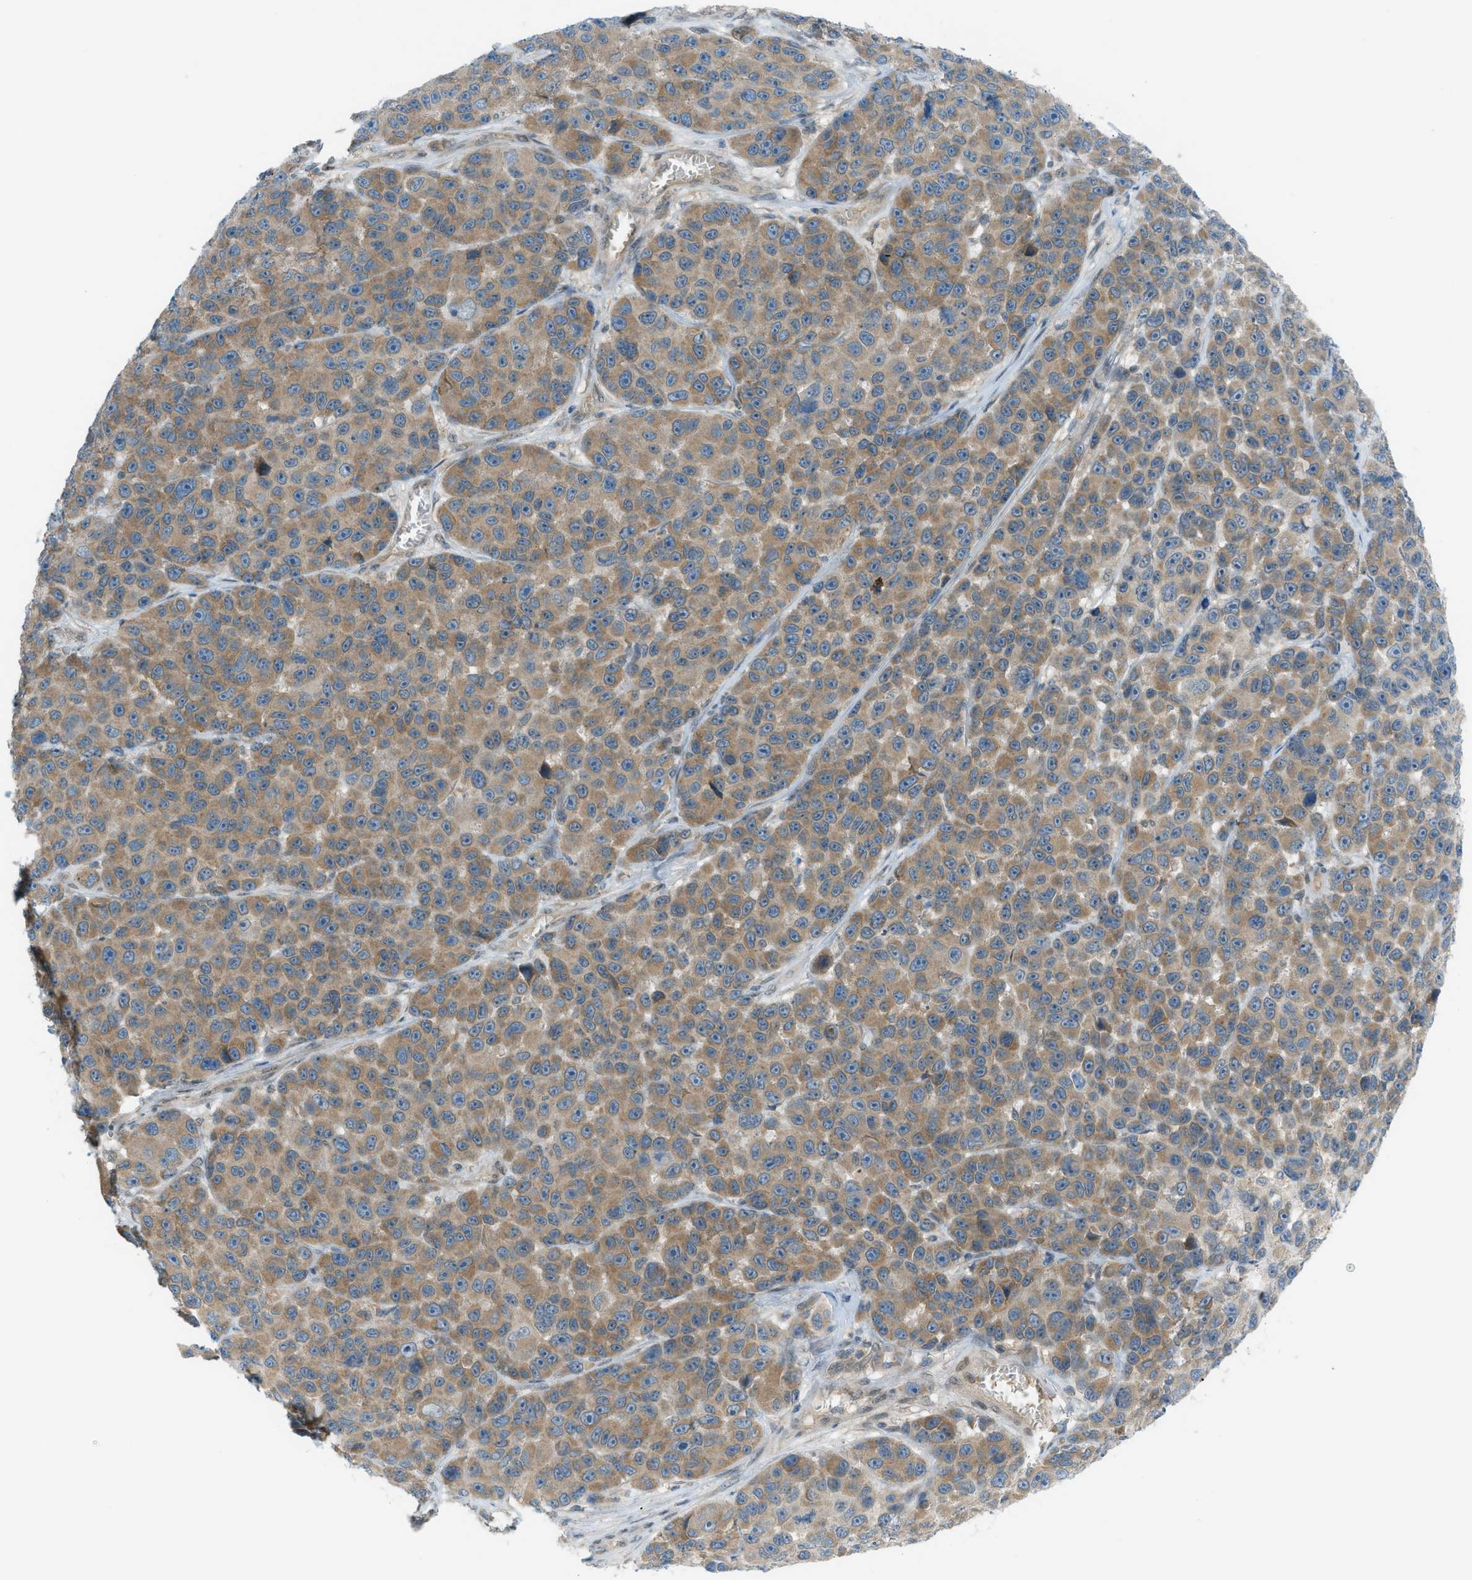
{"staining": {"intensity": "moderate", "quantity": "25%-75%", "location": "cytoplasmic/membranous"}, "tissue": "melanoma", "cell_type": "Tumor cells", "image_type": "cancer", "snomed": [{"axis": "morphology", "description": "Malignant melanoma, NOS"}, {"axis": "topography", "description": "Skin"}], "caption": "Moderate cytoplasmic/membranous positivity is present in about 25%-75% of tumor cells in malignant melanoma.", "gene": "DYRK1A", "patient": {"sex": "male", "age": 53}}